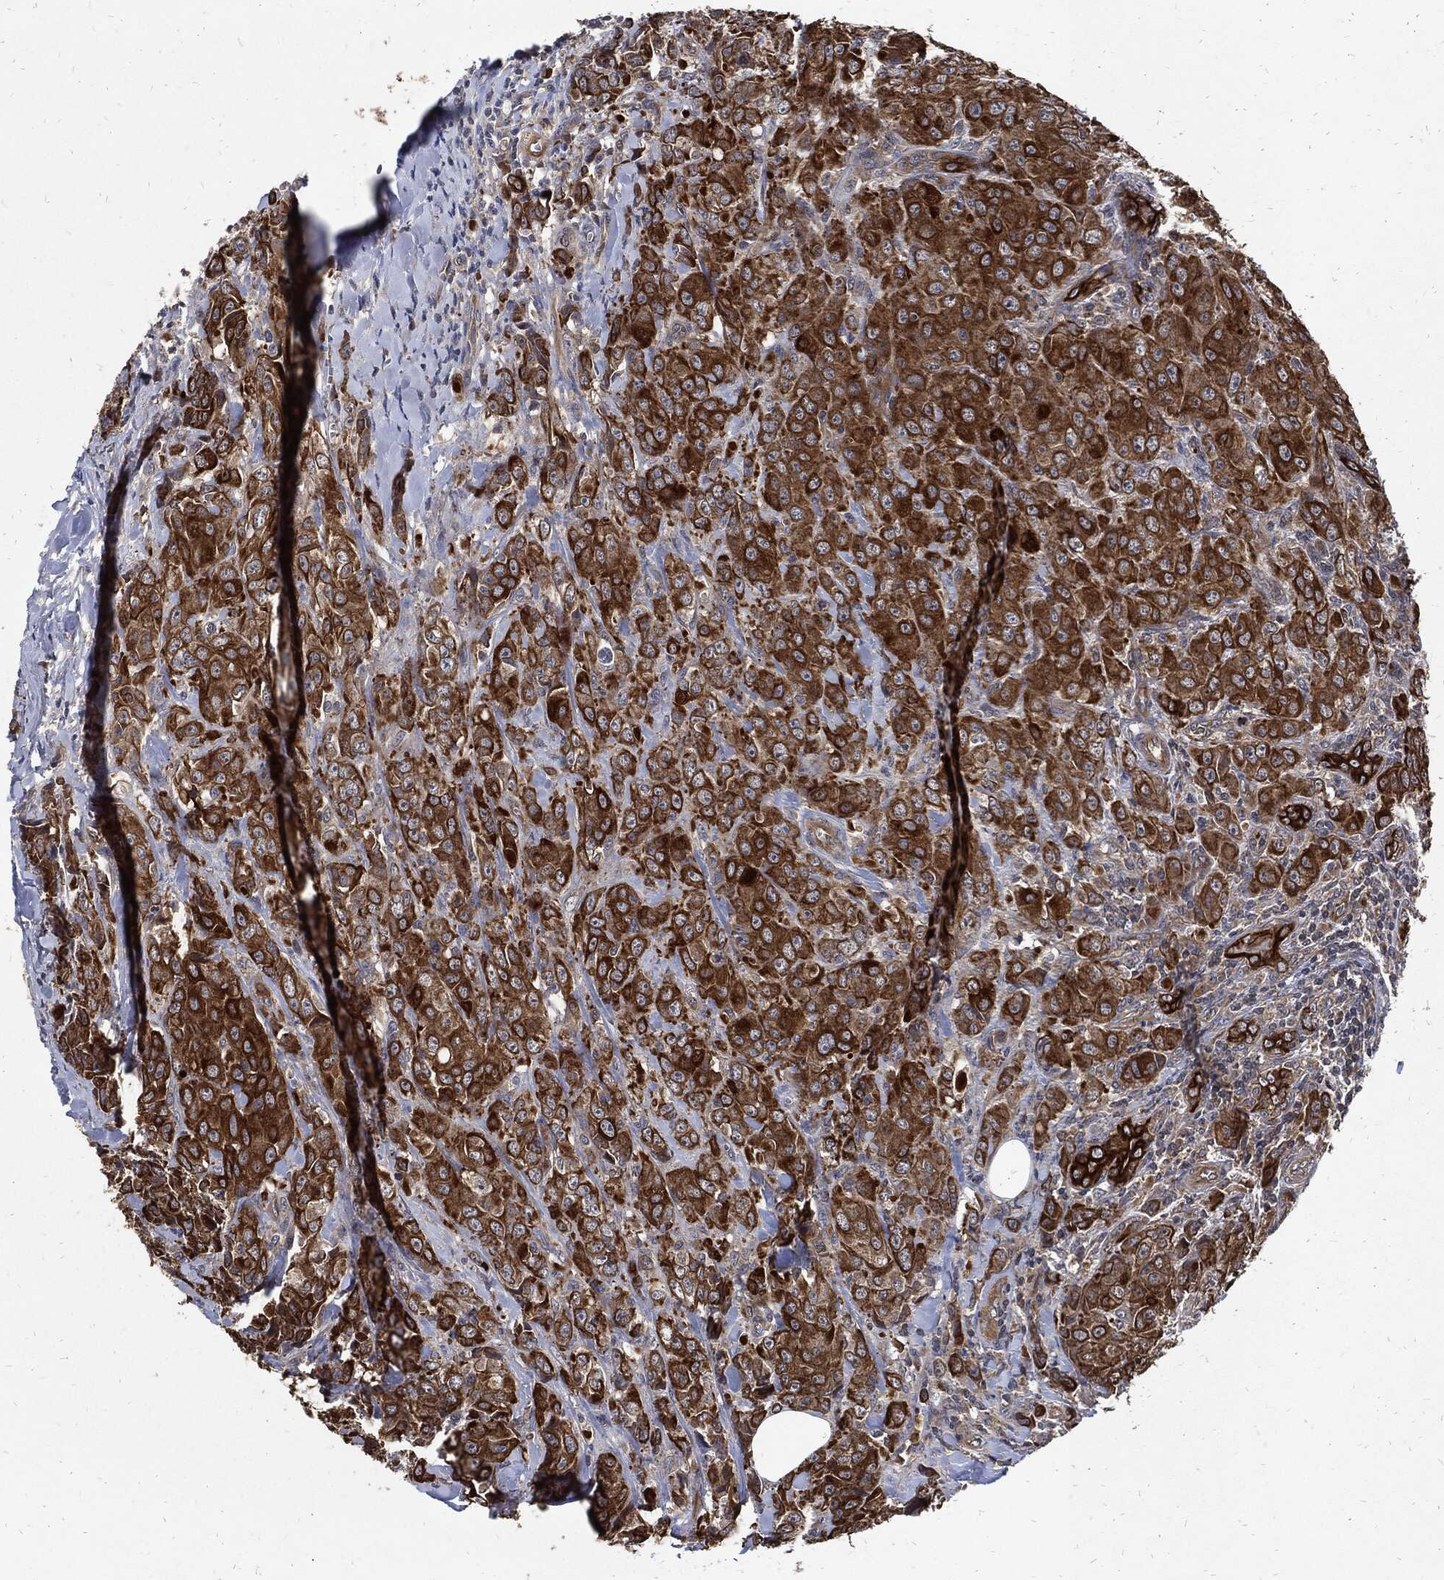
{"staining": {"intensity": "strong", "quantity": ">75%", "location": "cytoplasmic/membranous"}, "tissue": "breast cancer", "cell_type": "Tumor cells", "image_type": "cancer", "snomed": [{"axis": "morphology", "description": "Duct carcinoma"}, {"axis": "topography", "description": "Breast"}], "caption": "IHC staining of breast cancer, which reveals high levels of strong cytoplasmic/membranous positivity in approximately >75% of tumor cells indicating strong cytoplasmic/membranous protein staining. The staining was performed using DAB (3,3'-diaminobenzidine) (brown) for protein detection and nuclei were counterstained in hematoxylin (blue).", "gene": "DCTN1", "patient": {"sex": "female", "age": 43}}